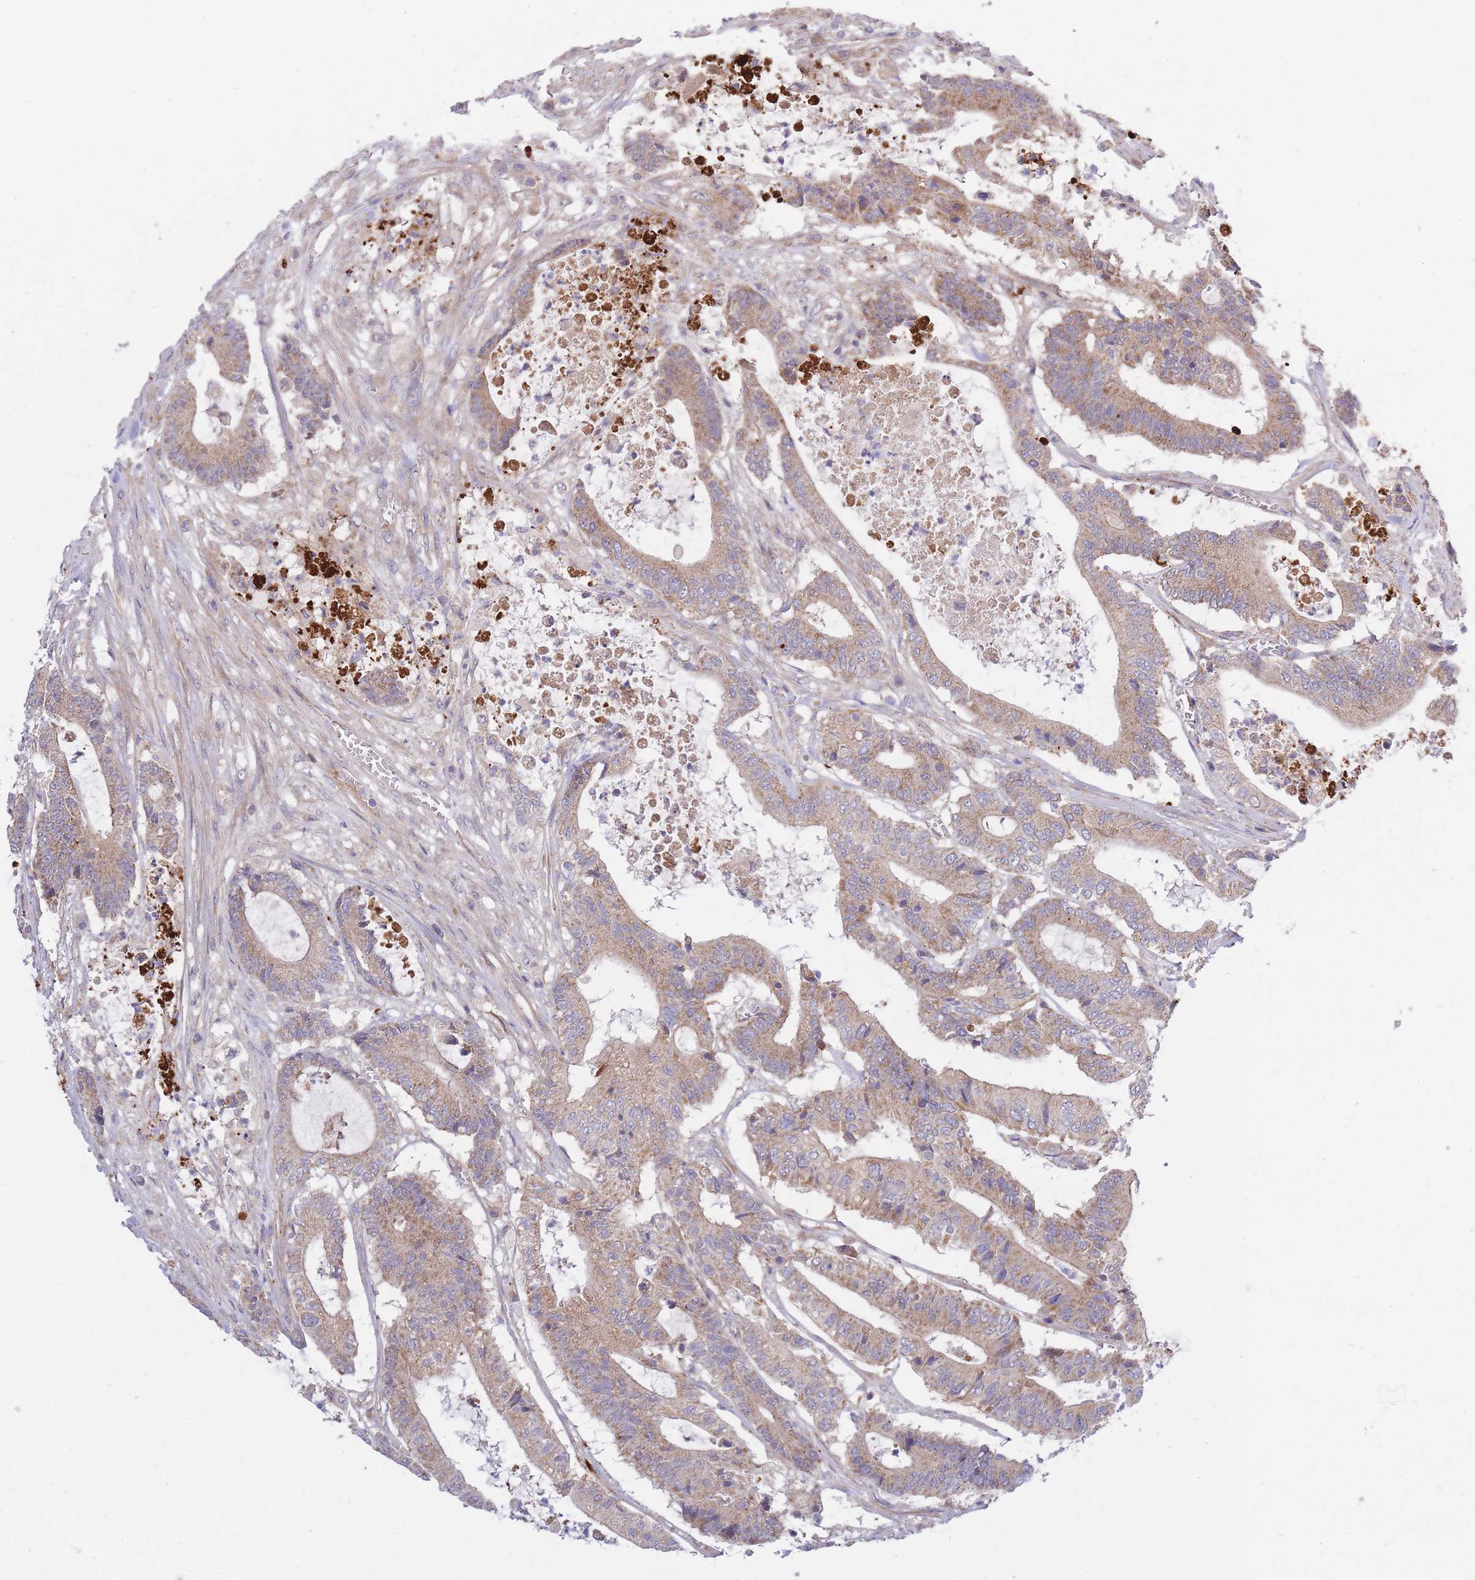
{"staining": {"intensity": "moderate", "quantity": ">75%", "location": "cytoplasmic/membranous"}, "tissue": "colorectal cancer", "cell_type": "Tumor cells", "image_type": "cancer", "snomed": [{"axis": "morphology", "description": "Adenocarcinoma, NOS"}, {"axis": "topography", "description": "Colon"}], "caption": "Protein staining shows moderate cytoplasmic/membranous staining in approximately >75% of tumor cells in colorectal adenocarcinoma.", "gene": "ATP13A2", "patient": {"sex": "female", "age": 84}}